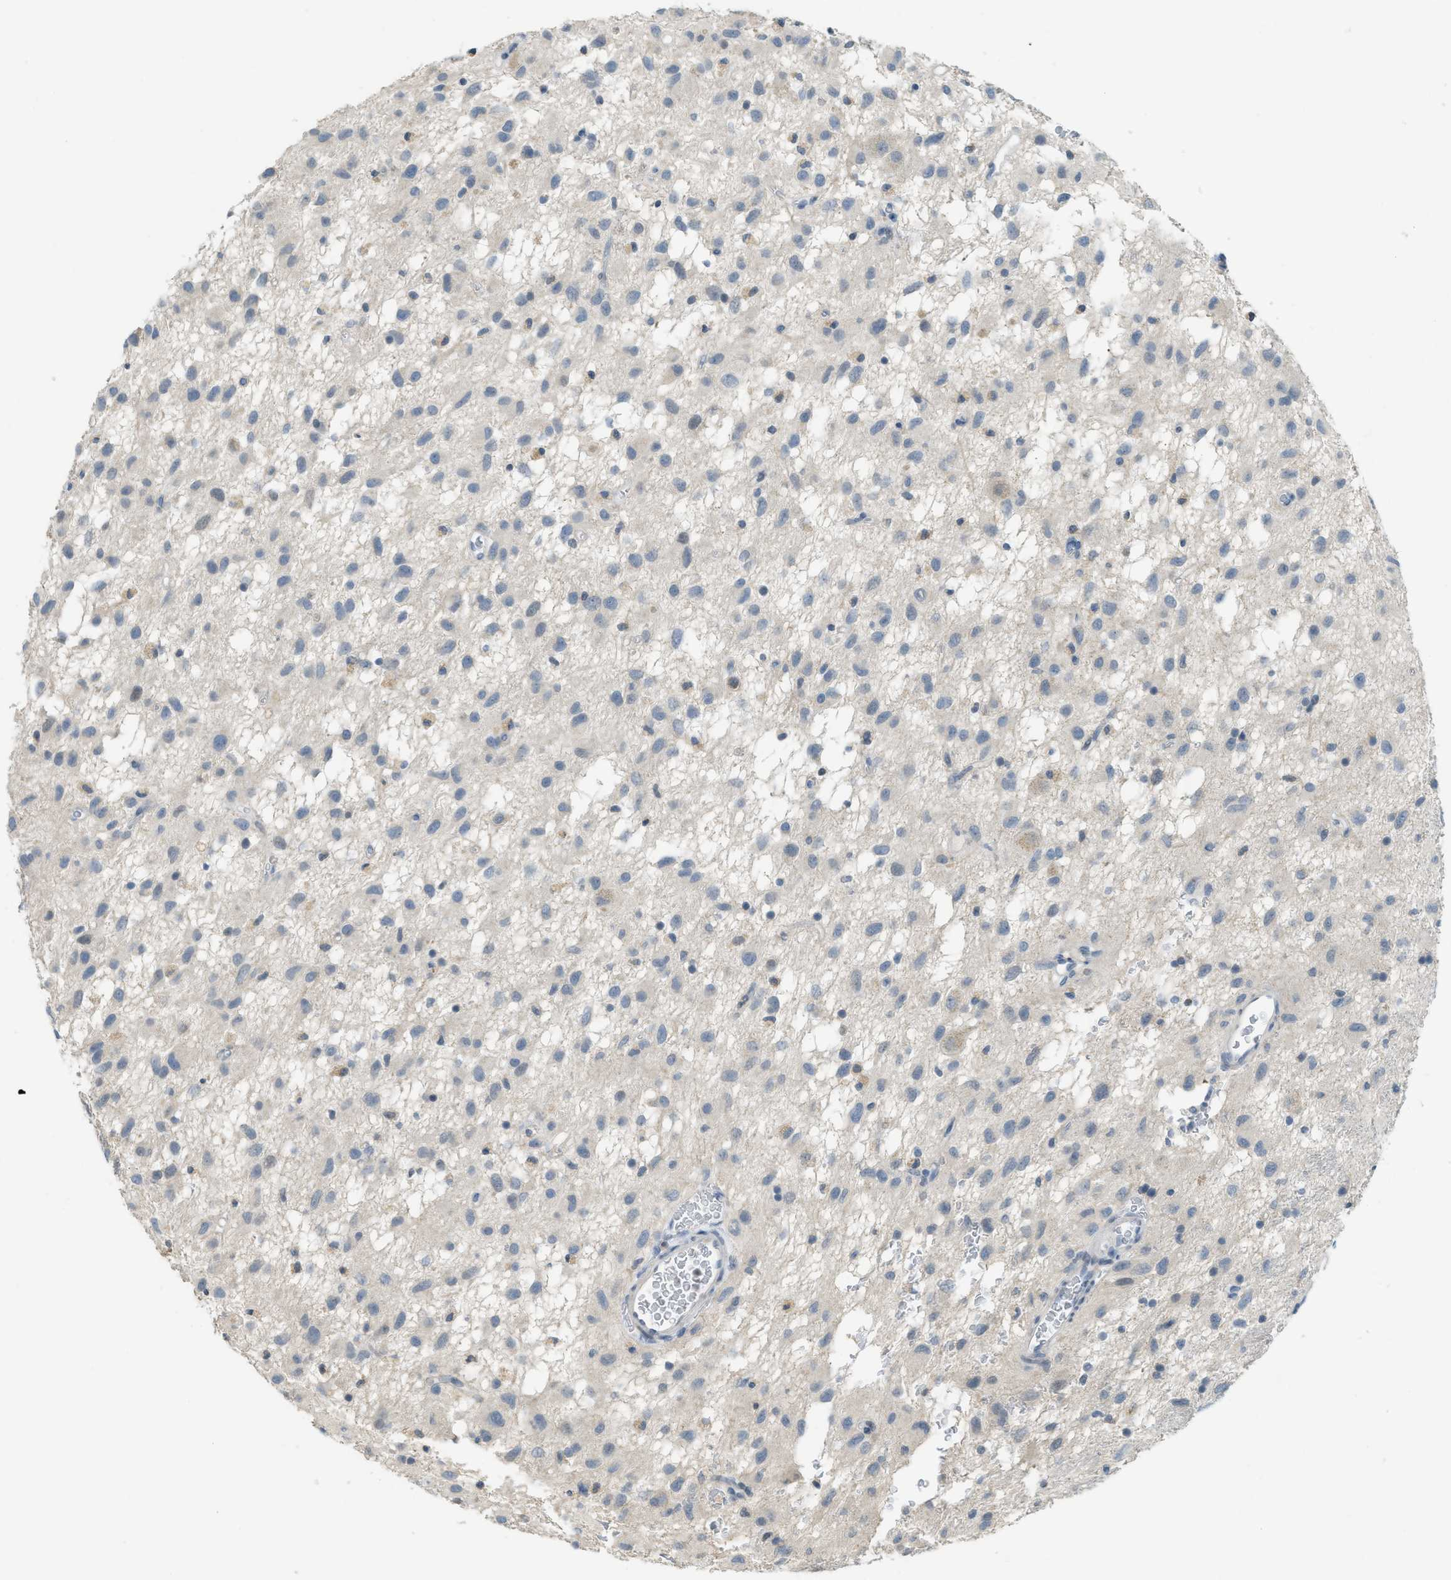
{"staining": {"intensity": "negative", "quantity": "none", "location": "none"}, "tissue": "glioma", "cell_type": "Tumor cells", "image_type": "cancer", "snomed": [{"axis": "morphology", "description": "Glioma, malignant, Low grade"}, {"axis": "topography", "description": "Brain"}], "caption": "This is an immunohistochemistry (IHC) micrograph of human glioma. There is no expression in tumor cells.", "gene": "TXNDC2", "patient": {"sex": "male", "age": 77}}